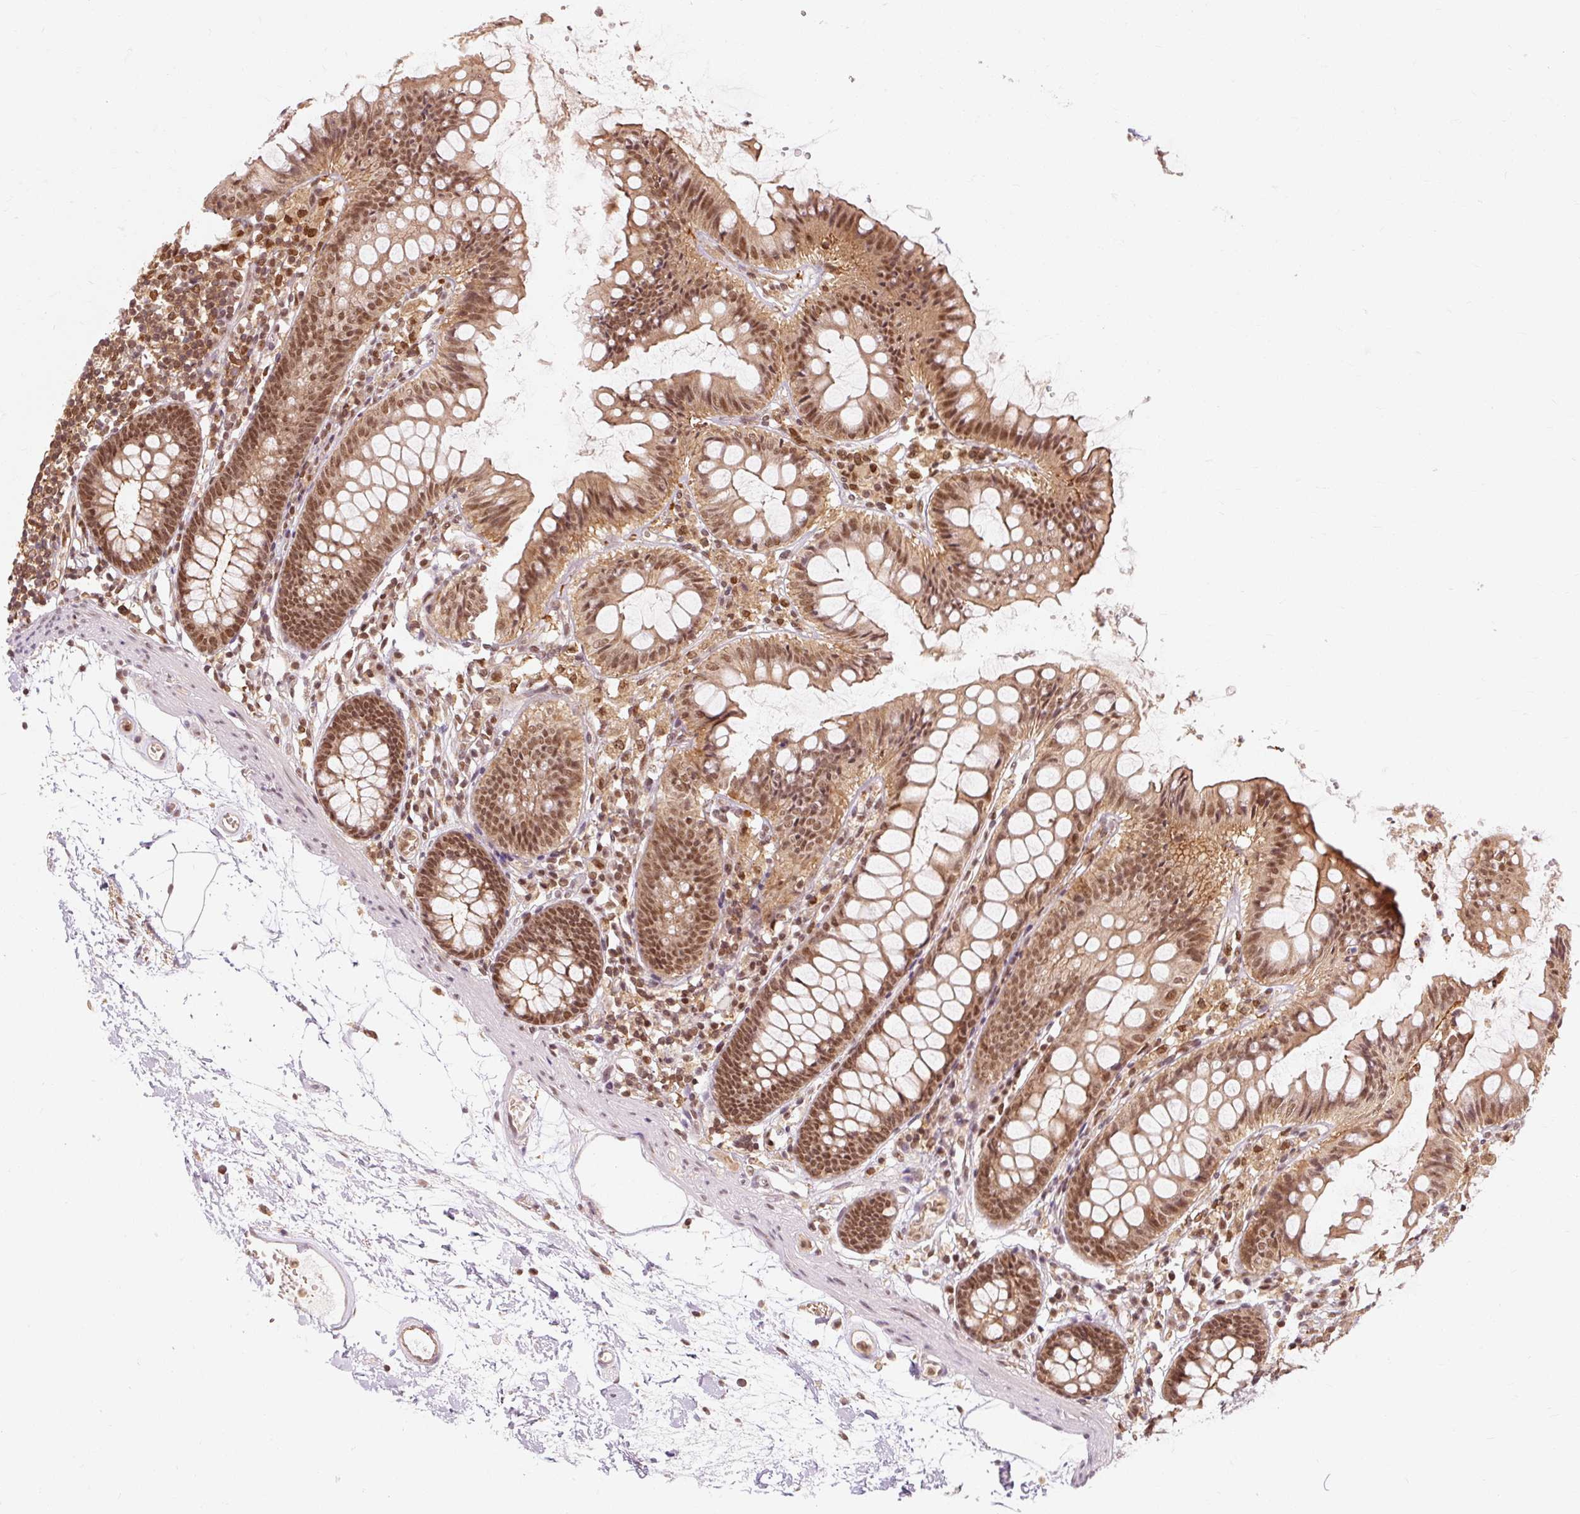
{"staining": {"intensity": "moderate", "quantity": ">75%", "location": "cytoplasmic/membranous,nuclear"}, "tissue": "colon", "cell_type": "Endothelial cells", "image_type": "normal", "snomed": [{"axis": "morphology", "description": "Normal tissue, NOS"}, {"axis": "topography", "description": "Colon"}], "caption": "Immunohistochemistry (IHC) histopathology image of unremarkable human colon stained for a protein (brown), which exhibits medium levels of moderate cytoplasmic/membranous,nuclear positivity in about >75% of endothelial cells.", "gene": "CSTF1", "patient": {"sex": "female", "age": 84}}